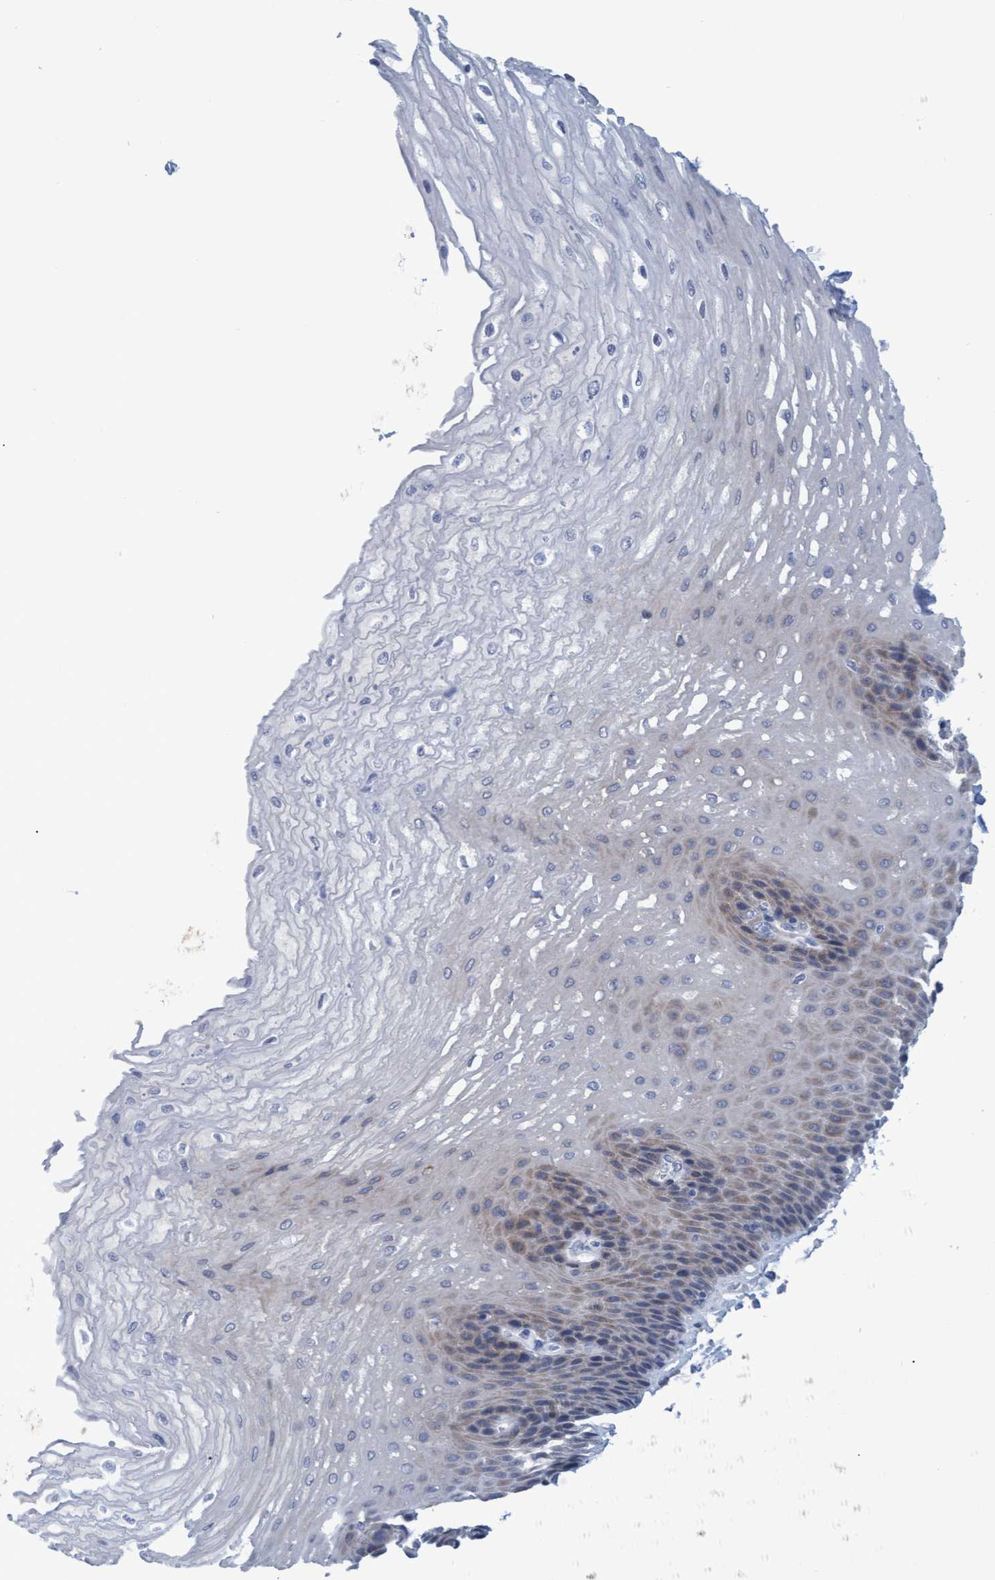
{"staining": {"intensity": "weak", "quantity": "<25%", "location": "cytoplasmic/membranous"}, "tissue": "esophagus", "cell_type": "Squamous epithelial cells", "image_type": "normal", "snomed": [{"axis": "morphology", "description": "Normal tissue, NOS"}, {"axis": "topography", "description": "Esophagus"}], "caption": "An IHC image of unremarkable esophagus is shown. There is no staining in squamous epithelial cells of esophagus. (DAB IHC, high magnification).", "gene": "SSTR3", "patient": {"sex": "female", "age": 72}}